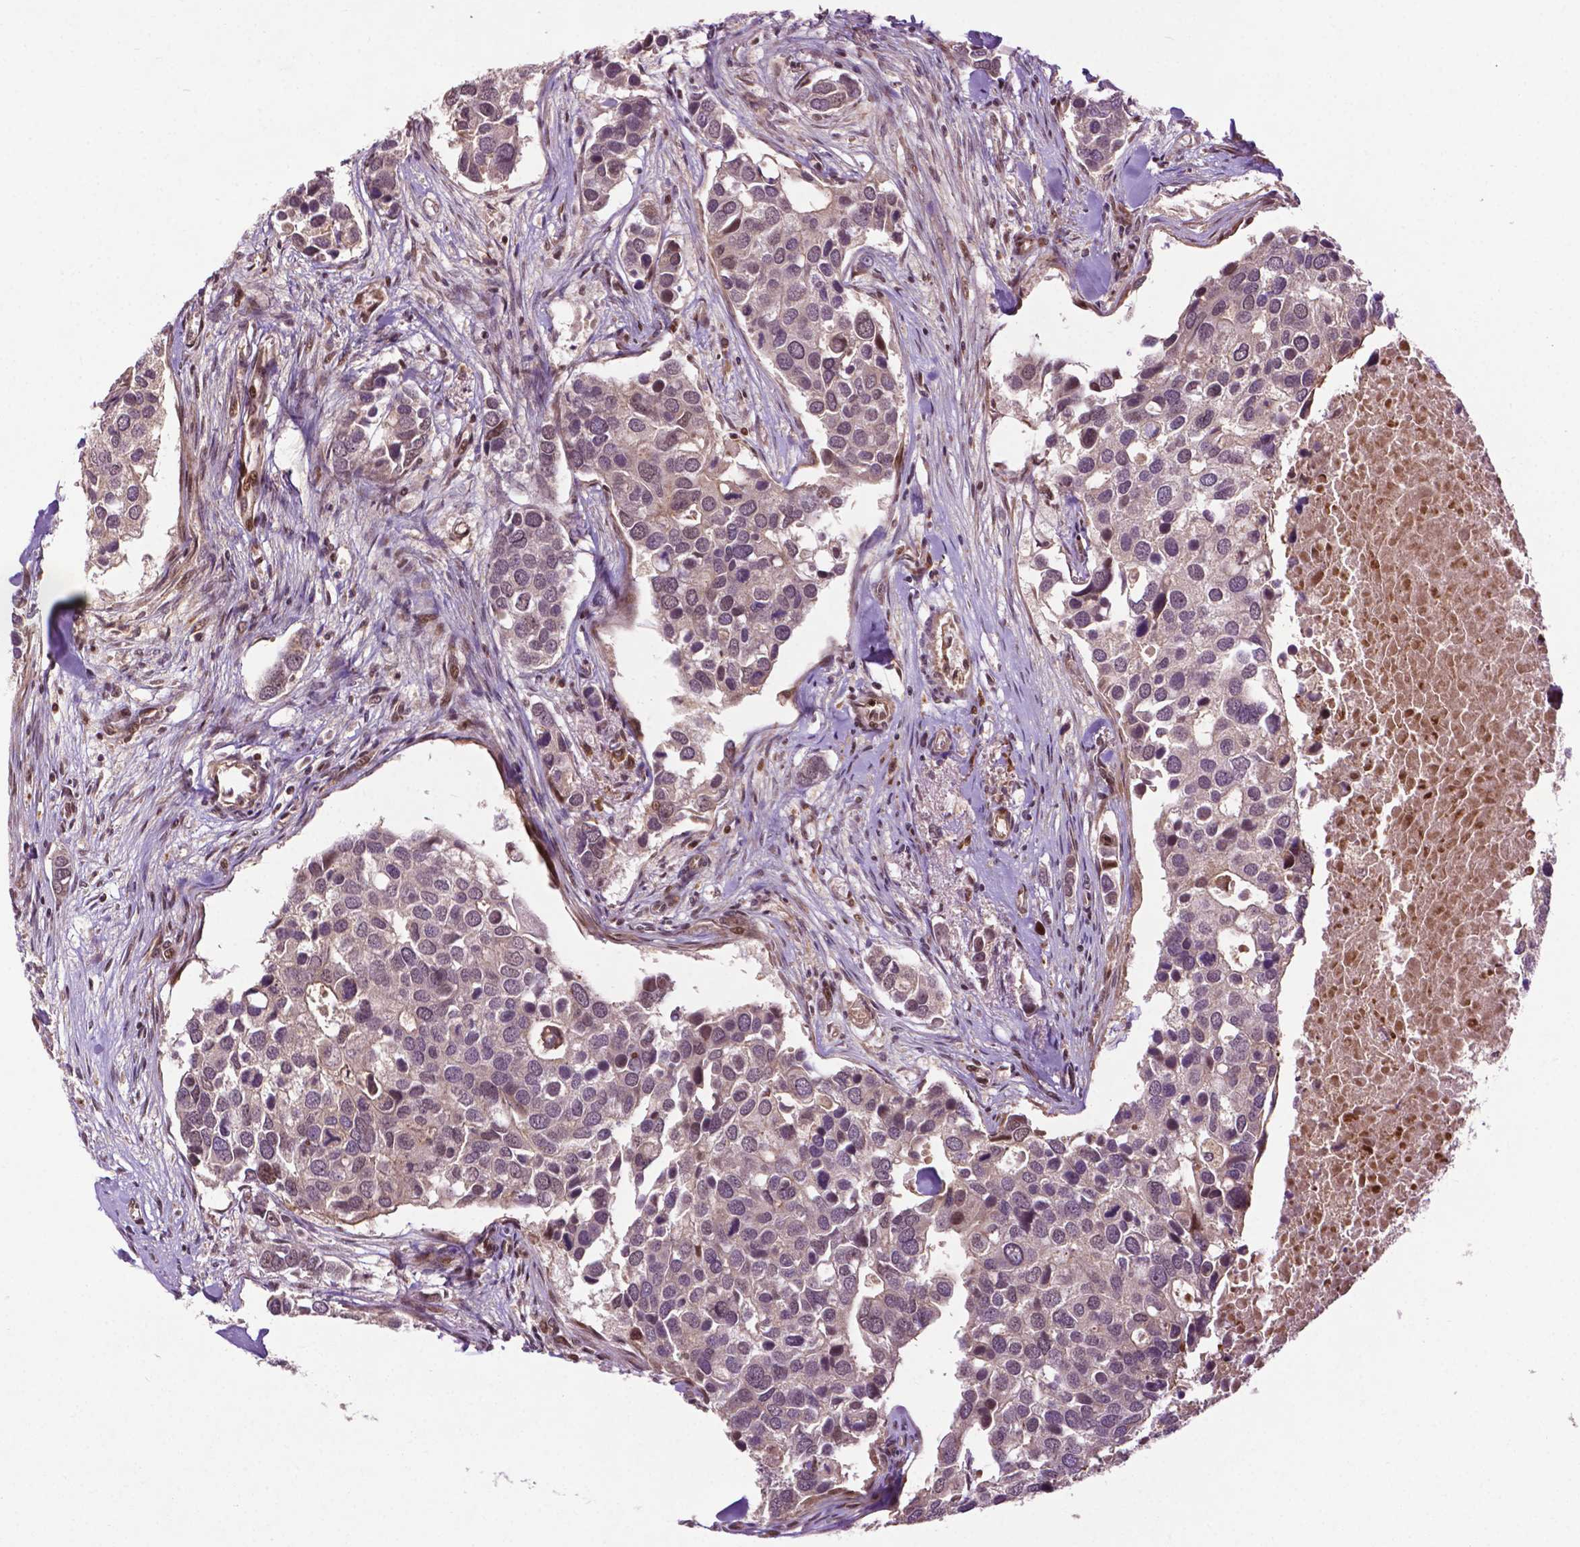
{"staining": {"intensity": "weak", "quantity": "<25%", "location": "nuclear"}, "tissue": "breast cancer", "cell_type": "Tumor cells", "image_type": "cancer", "snomed": [{"axis": "morphology", "description": "Duct carcinoma"}, {"axis": "topography", "description": "Breast"}], "caption": "The photomicrograph shows no staining of tumor cells in breast cancer.", "gene": "TMX2", "patient": {"sex": "female", "age": 83}}